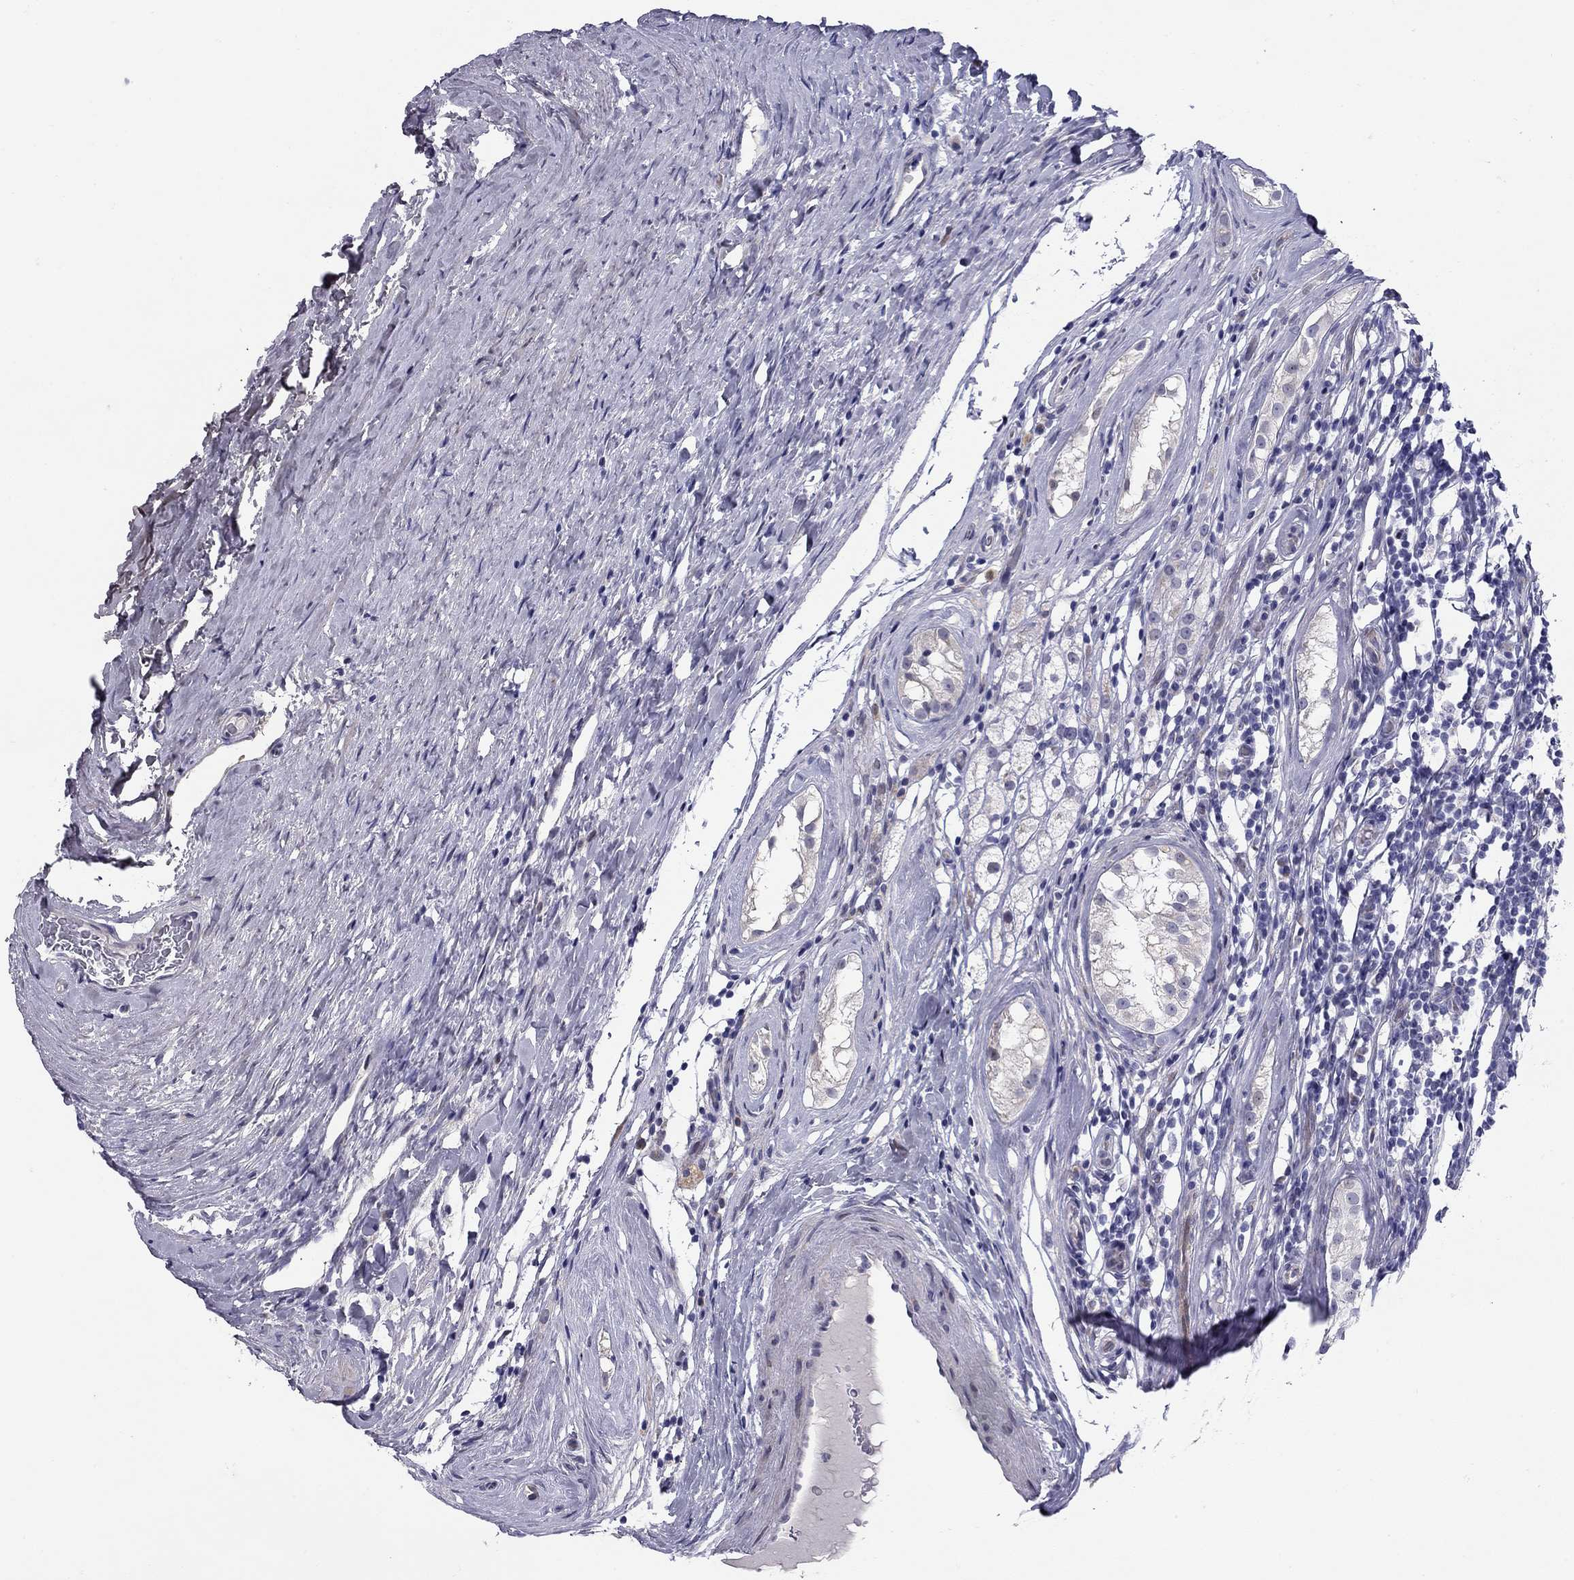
{"staining": {"intensity": "negative", "quantity": "none", "location": "none"}, "tissue": "testis cancer", "cell_type": "Tumor cells", "image_type": "cancer", "snomed": [{"axis": "morphology", "description": "Seminoma, NOS"}, {"axis": "morphology", "description": "Carcinoma, Embryonal, NOS"}, {"axis": "topography", "description": "Testis"}], "caption": "The micrograph reveals no staining of tumor cells in testis seminoma.", "gene": "C8orf88", "patient": {"sex": "male", "age": 41}}